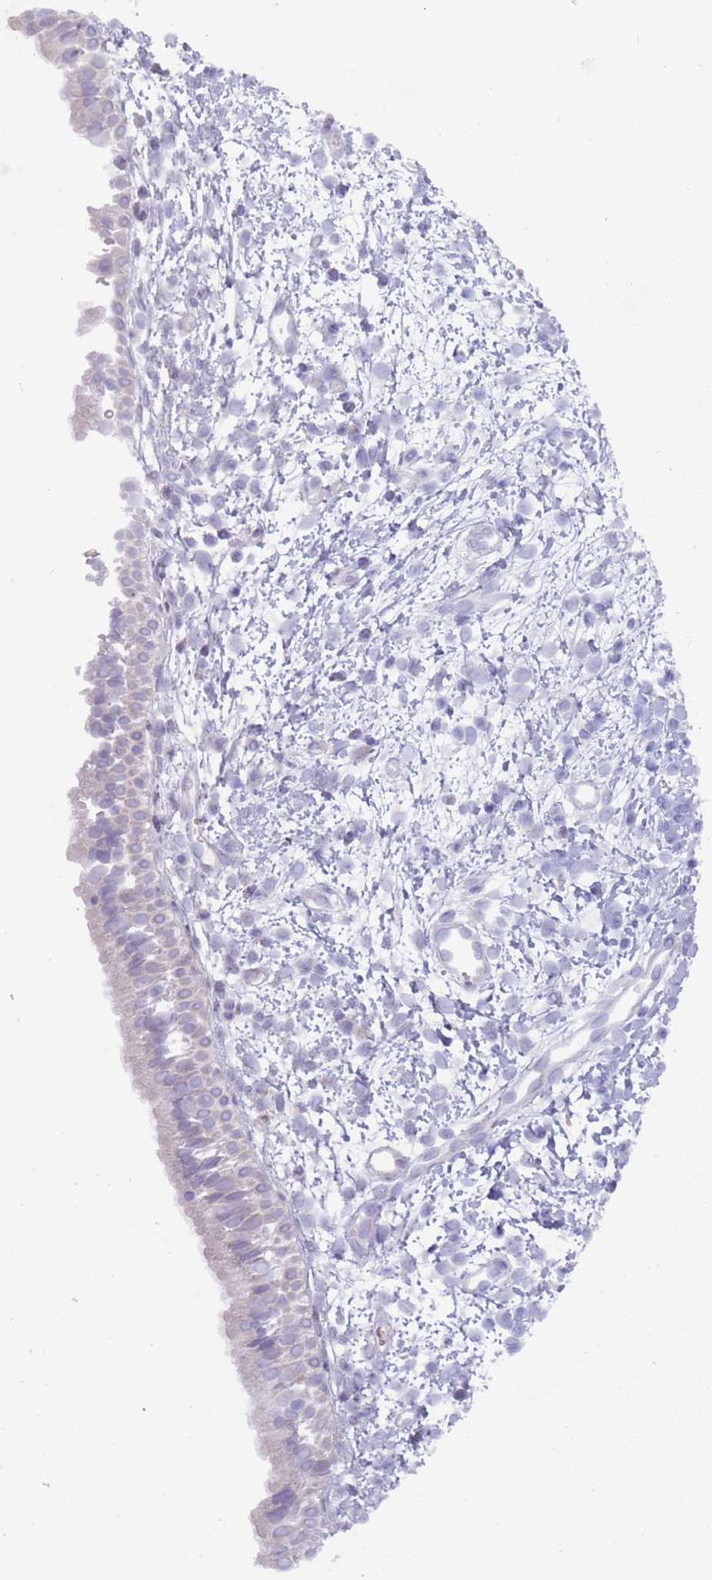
{"staining": {"intensity": "negative", "quantity": "none", "location": "none"}, "tissue": "nasopharynx", "cell_type": "Respiratory epithelial cells", "image_type": "normal", "snomed": [{"axis": "morphology", "description": "Normal tissue, NOS"}, {"axis": "topography", "description": "Nasopharynx"}], "caption": "Immunohistochemistry (IHC) of unremarkable human nasopharynx exhibits no positivity in respiratory epithelial cells. The staining was performed using DAB (3,3'-diaminobenzidine) to visualize the protein expression in brown, while the nuclei were stained in blue with hematoxylin (Magnification: 20x).", "gene": "PRAC1", "patient": {"sex": "male", "age": 22}}